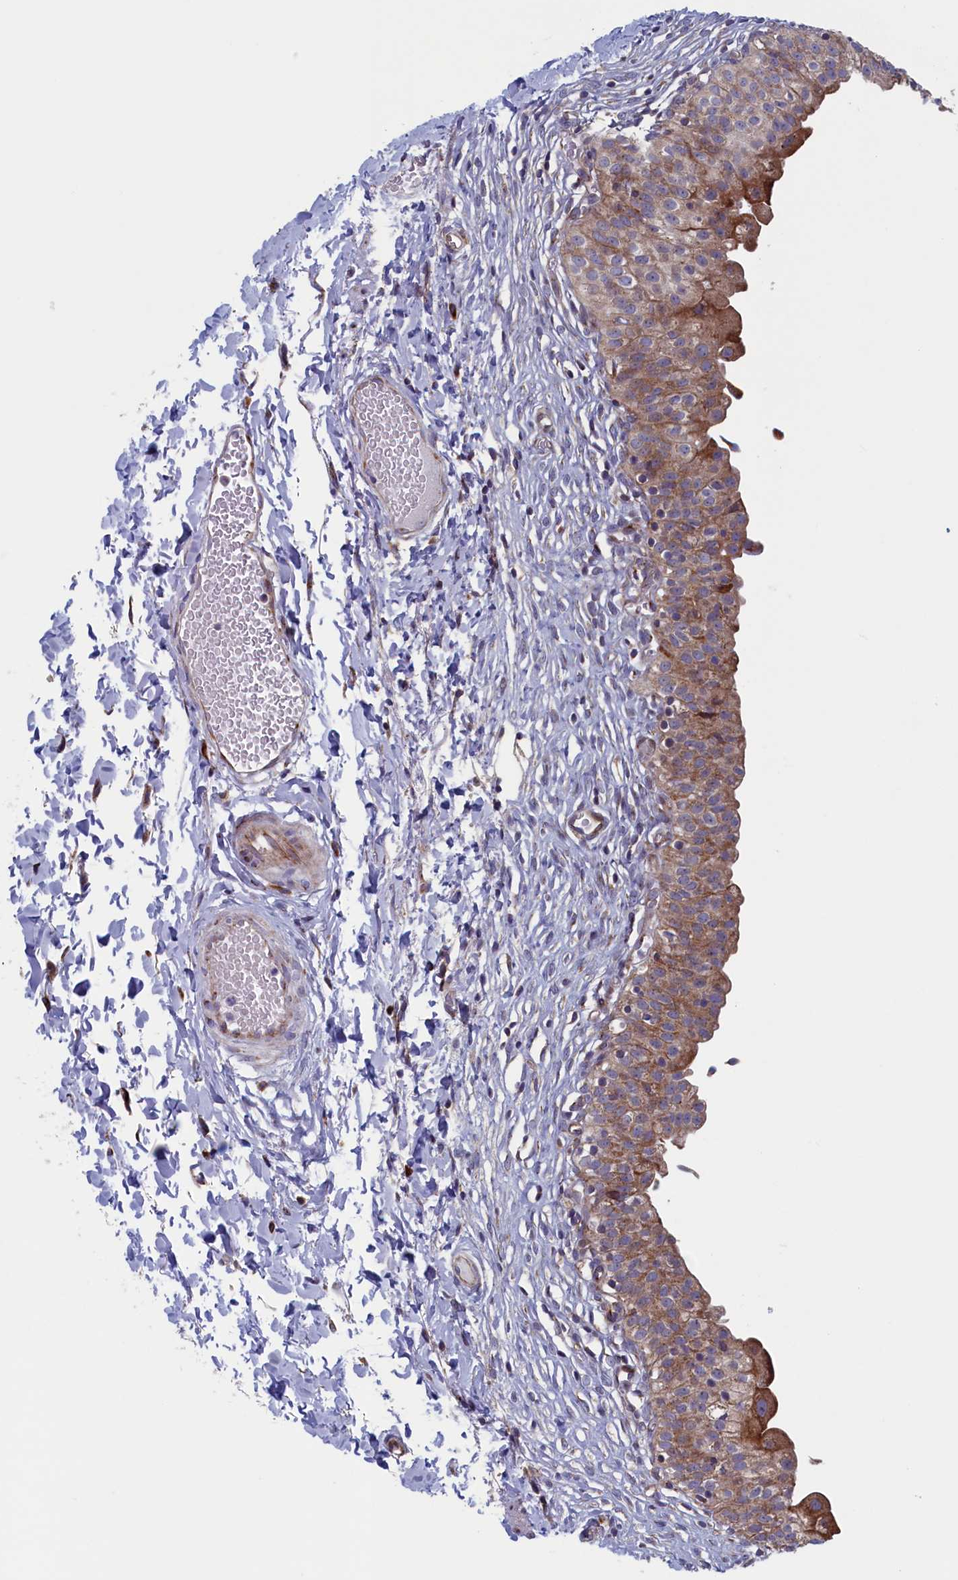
{"staining": {"intensity": "strong", "quantity": "25%-75%", "location": "cytoplasmic/membranous"}, "tissue": "urinary bladder", "cell_type": "Urothelial cells", "image_type": "normal", "snomed": [{"axis": "morphology", "description": "Normal tissue, NOS"}, {"axis": "topography", "description": "Urinary bladder"}], "caption": "Protein expression analysis of benign human urinary bladder reveals strong cytoplasmic/membranous positivity in approximately 25%-75% of urothelial cells.", "gene": "MTFMT", "patient": {"sex": "male", "age": 55}}